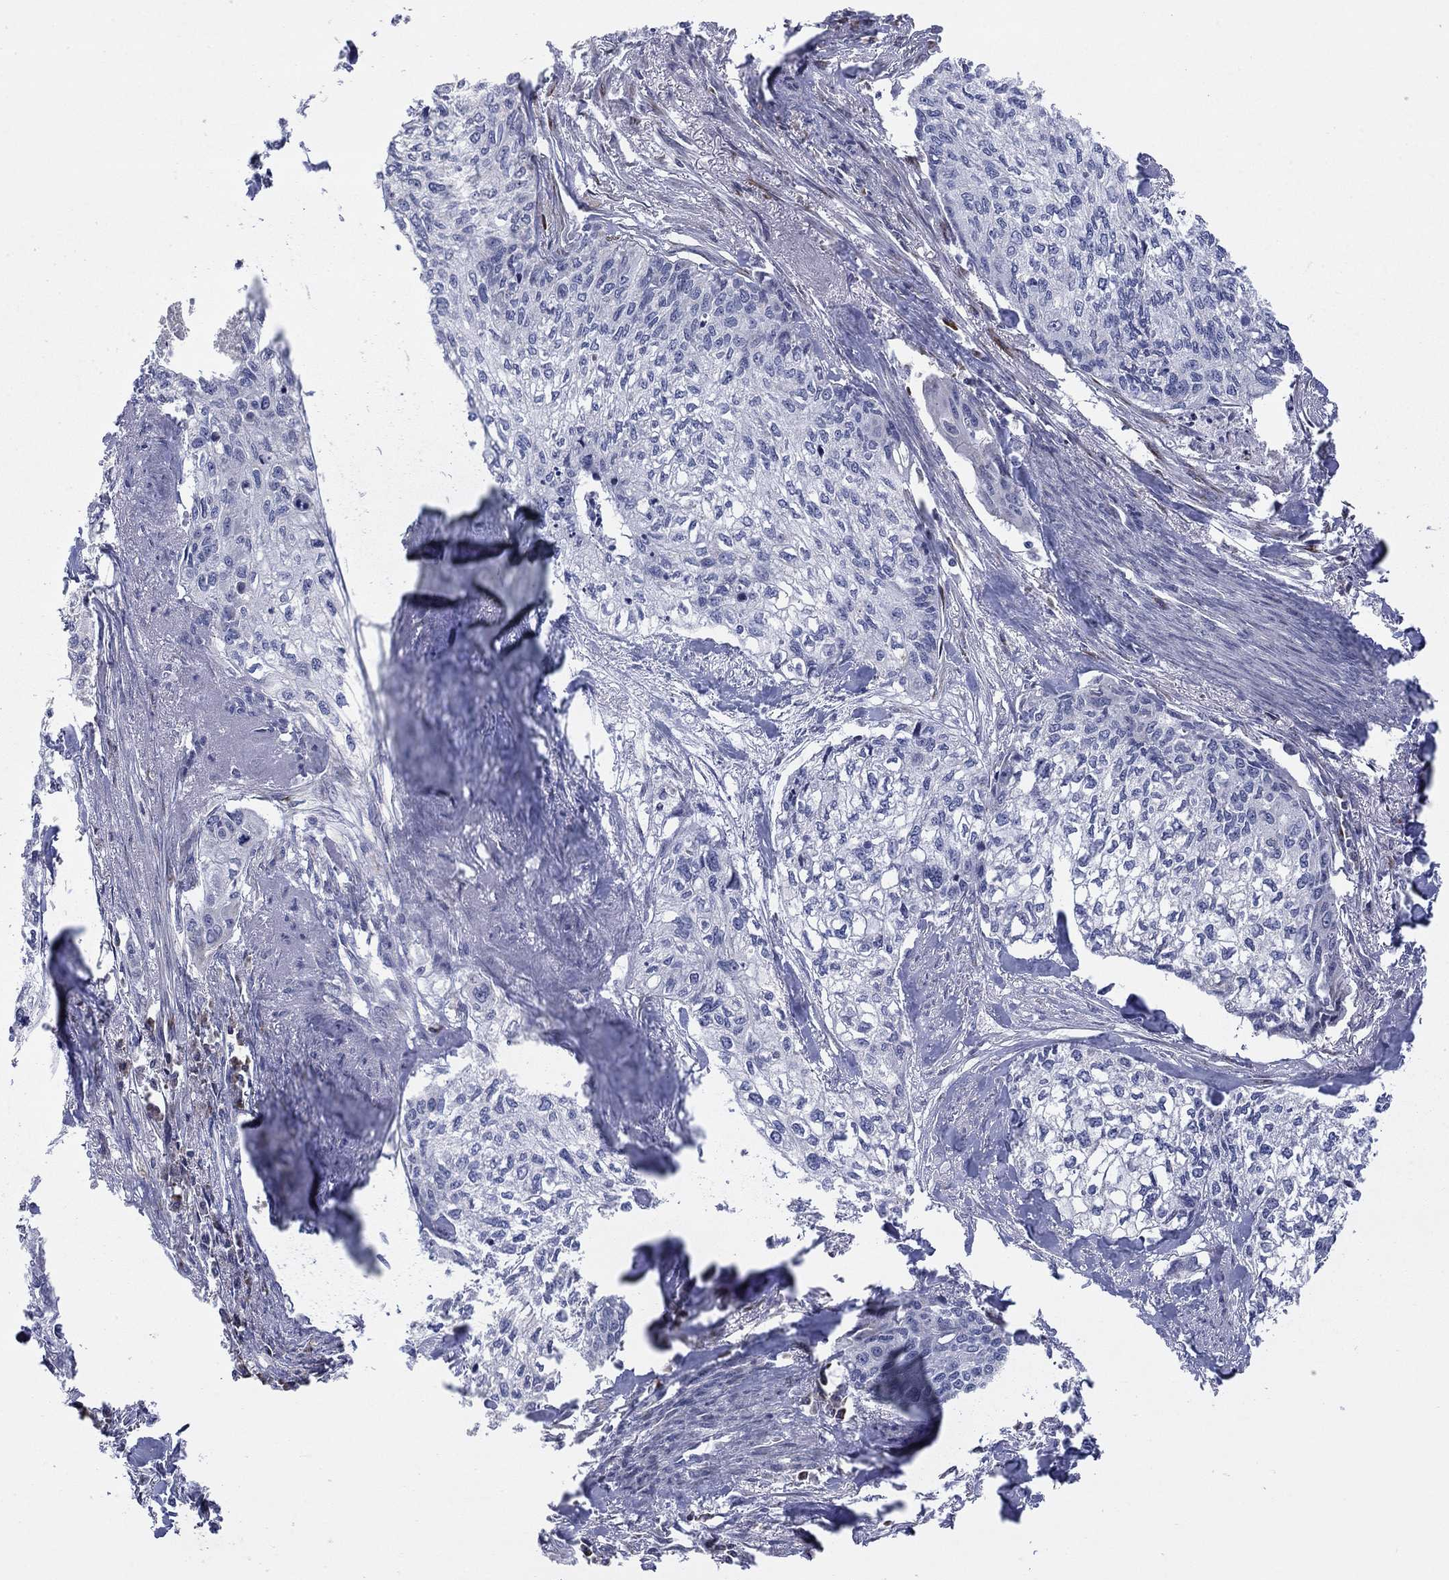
{"staining": {"intensity": "negative", "quantity": "none", "location": "none"}, "tissue": "cervical cancer", "cell_type": "Tumor cells", "image_type": "cancer", "snomed": [{"axis": "morphology", "description": "Squamous cell carcinoma, NOS"}, {"axis": "topography", "description": "Cervix"}], "caption": "High power microscopy histopathology image of an immunohistochemistry (IHC) histopathology image of cervical cancer (squamous cell carcinoma), revealing no significant expression in tumor cells.", "gene": "TTC21B", "patient": {"sex": "female", "age": 58}}